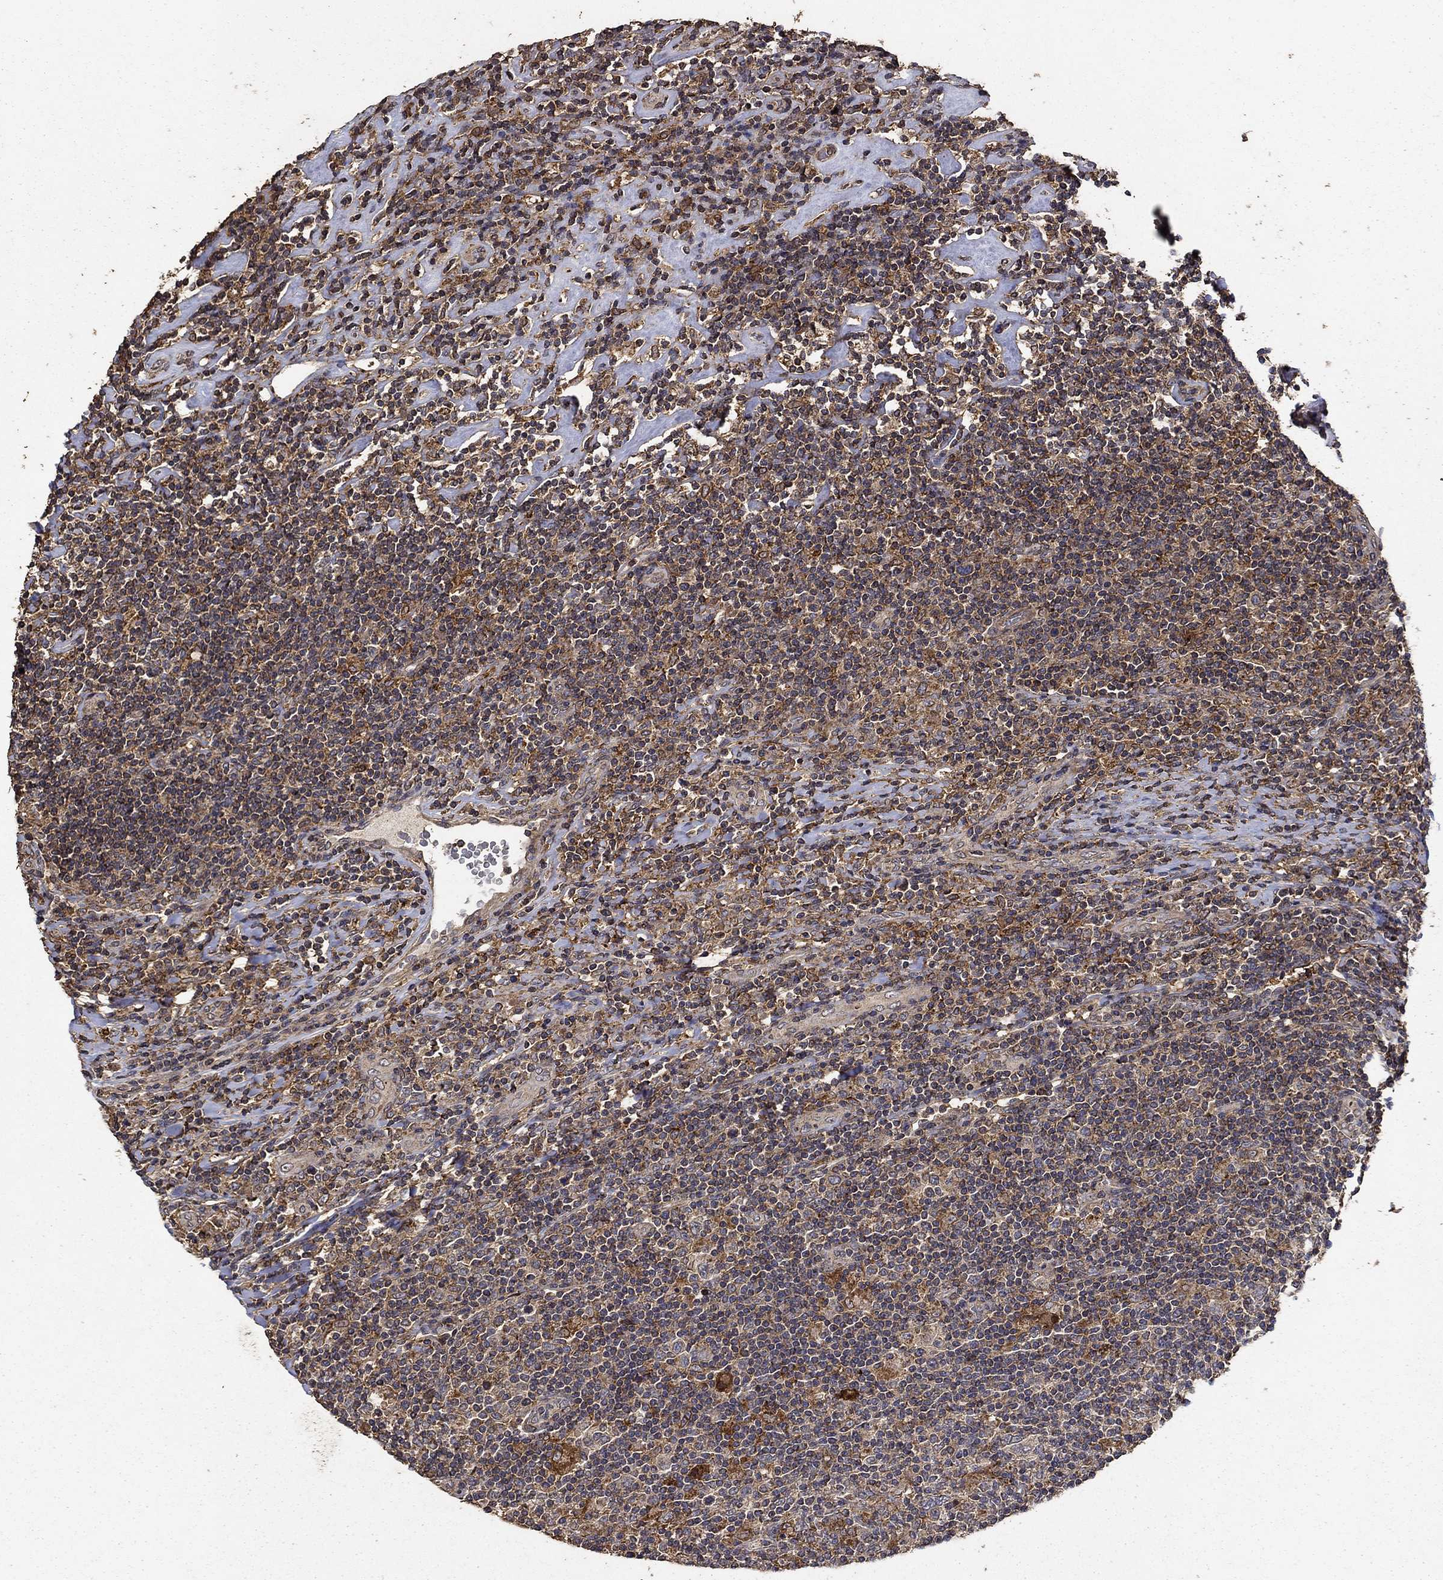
{"staining": {"intensity": "moderate", "quantity": "25%-75%", "location": "cytoplasmic/membranous"}, "tissue": "lymphoma", "cell_type": "Tumor cells", "image_type": "cancer", "snomed": [{"axis": "morphology", "description": "Hodgkin's disease, NOS"}, {"axis": "topography", "description": "Lymph node"}], "caption": "DAB immunohistochemical staining of lymphoma exhibits moderate cytoplasmic/membranous protein expression in approximately 25%-75% of tumor cells.", "gene": "IFRD1", "patient": {"sex": "male", "age": 40}}